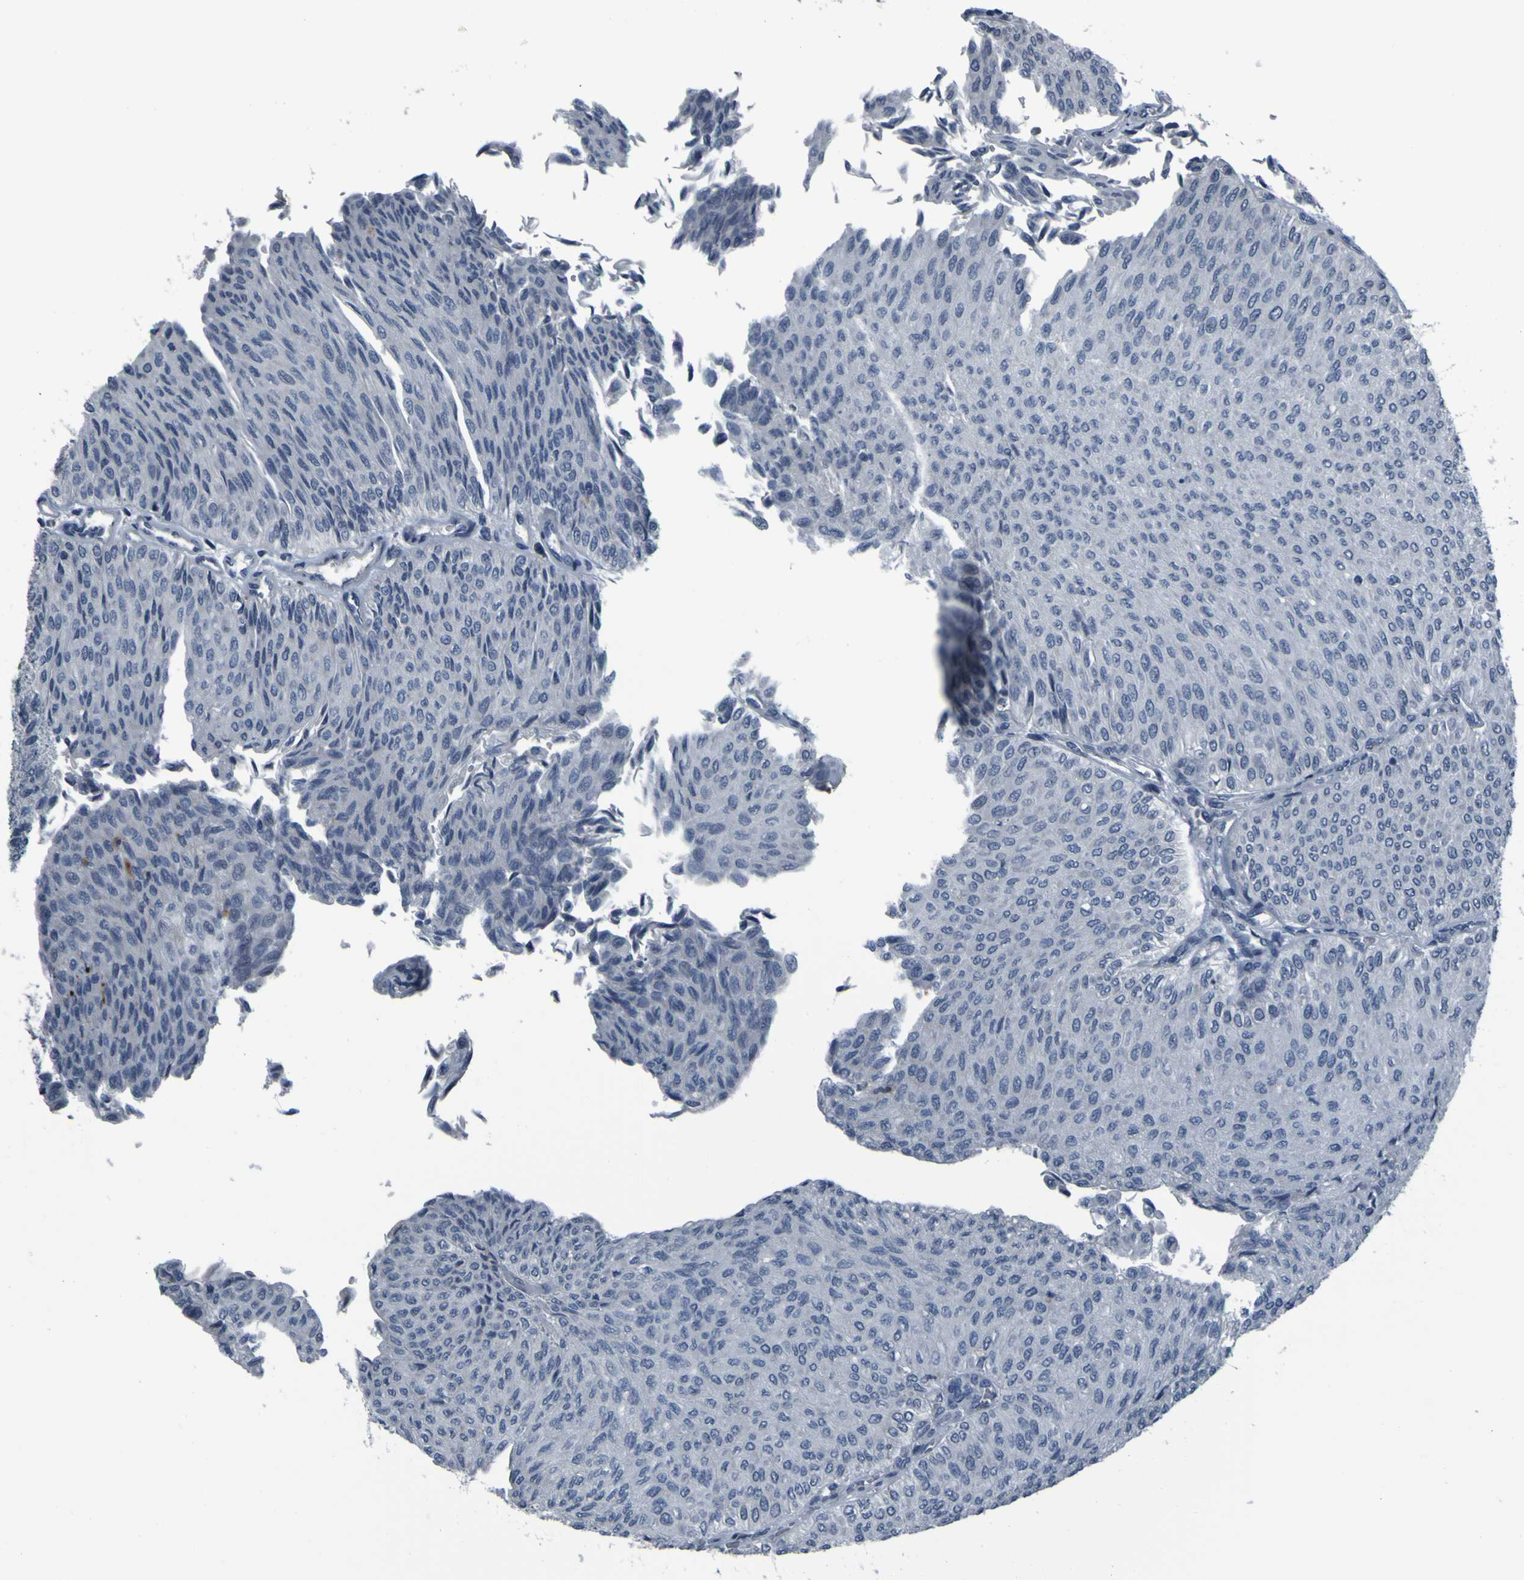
{"staining": {"intensity": "negative", "quantity": "none", "location": "none"}, "tissue": "urothelial cancer", "cell_type": "Tumor cells", "image_type": "cancer", "snomed": [{"axis": "morphology", "description": "Urothelial carcinoma, Low grade"}, {"axis": "topography", "description": "Urinary bladder"}], "caption": "Immunohistochemistry micrograph of neoplastic tissue: low-grade urothelial carcinoma stained with DAB shows no significant protein expression in tumor cells.", "gene": "OSTM1", "patient": {"sex": "male", "age": 78}}